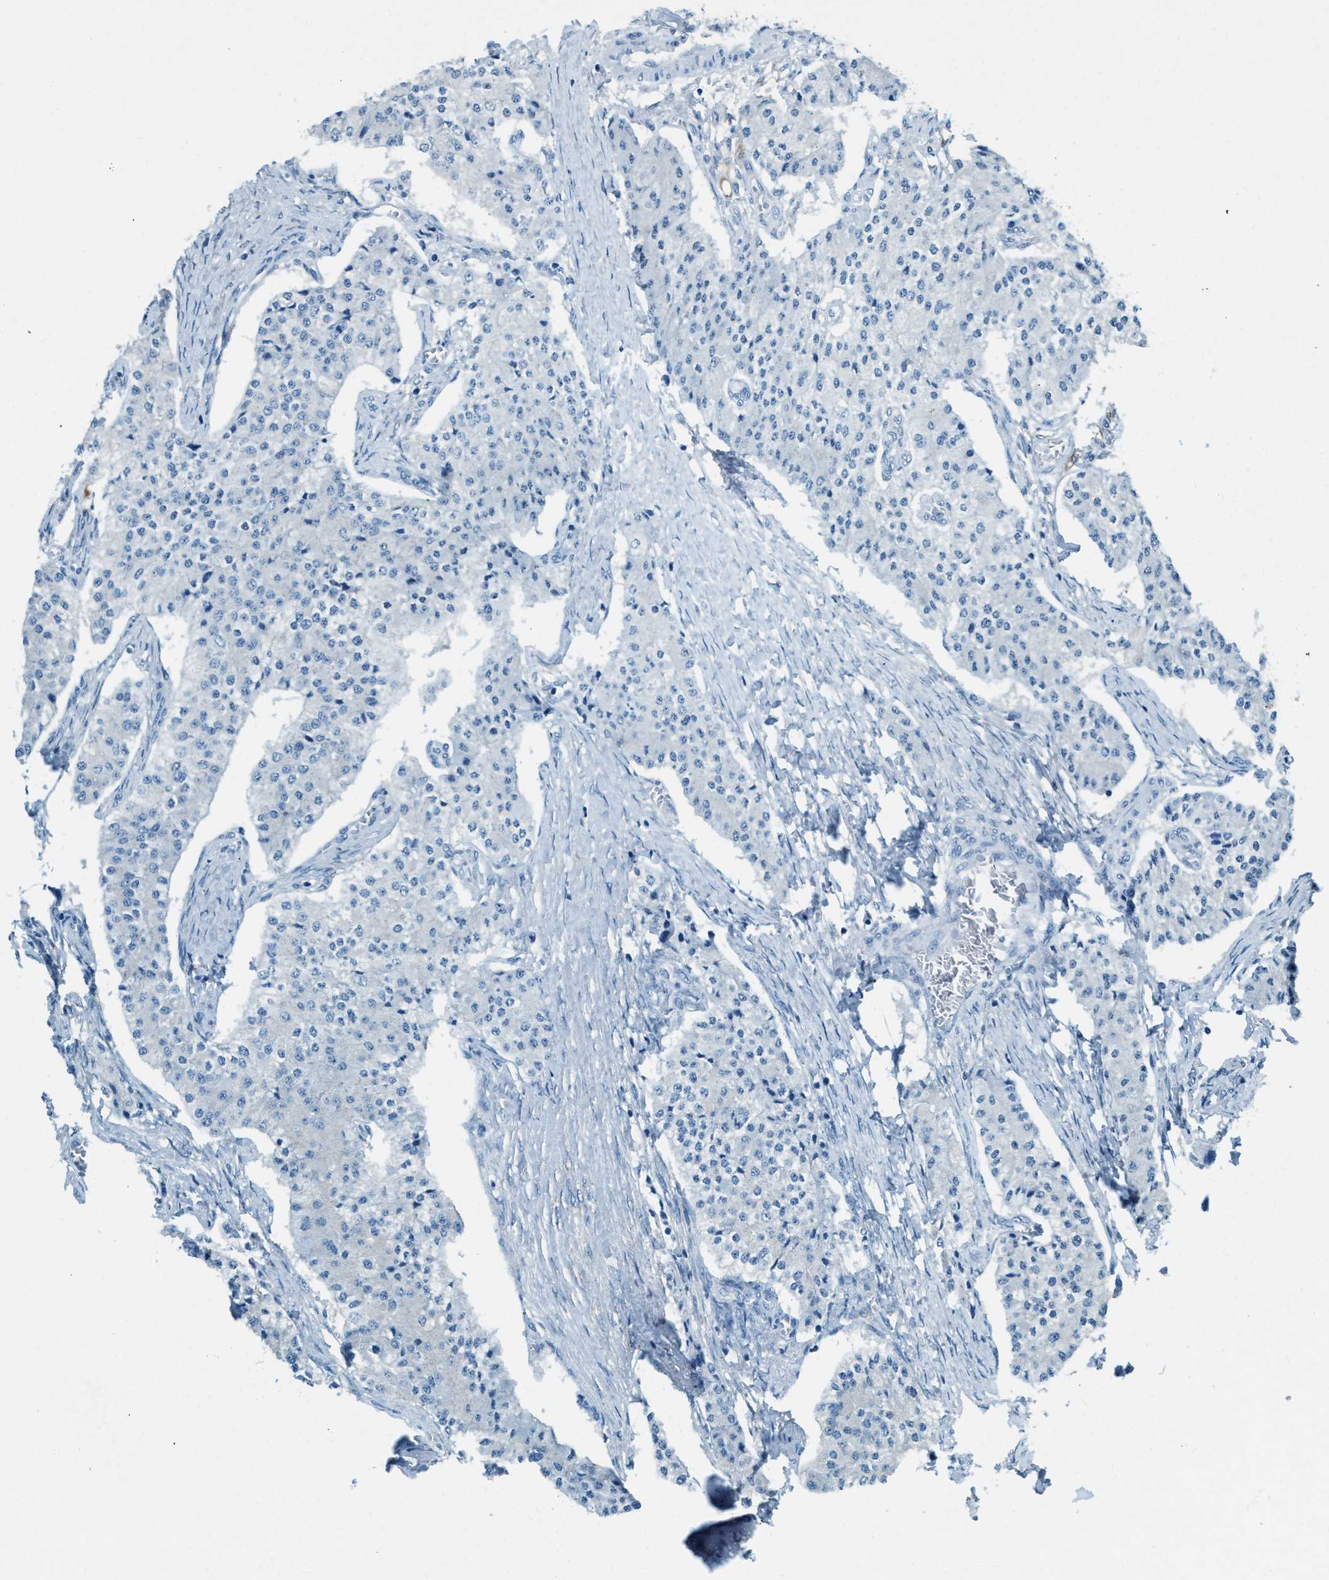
{"staining": {"intensity": "negative", "quantity": "none", "location": "none"}, "tissue": "carcinoid", "cell_type": "Tumor cells", "image_type": "cancer", "snomed": [{"axis": "morphology", "description": "Carcinoid, malignant, NOS"}, {"axis": "topography", "description": "Colon"}], "caption": "IHC image of malignant carcinoid stained for a protein (brown), which shows no expression in tumor cells. (DAB (3,3'-diaminobenzidine) immunohistochemistry, high magnification).", "gene": "MATCAP2", "patient": {"sex": "female", "age": 52}}